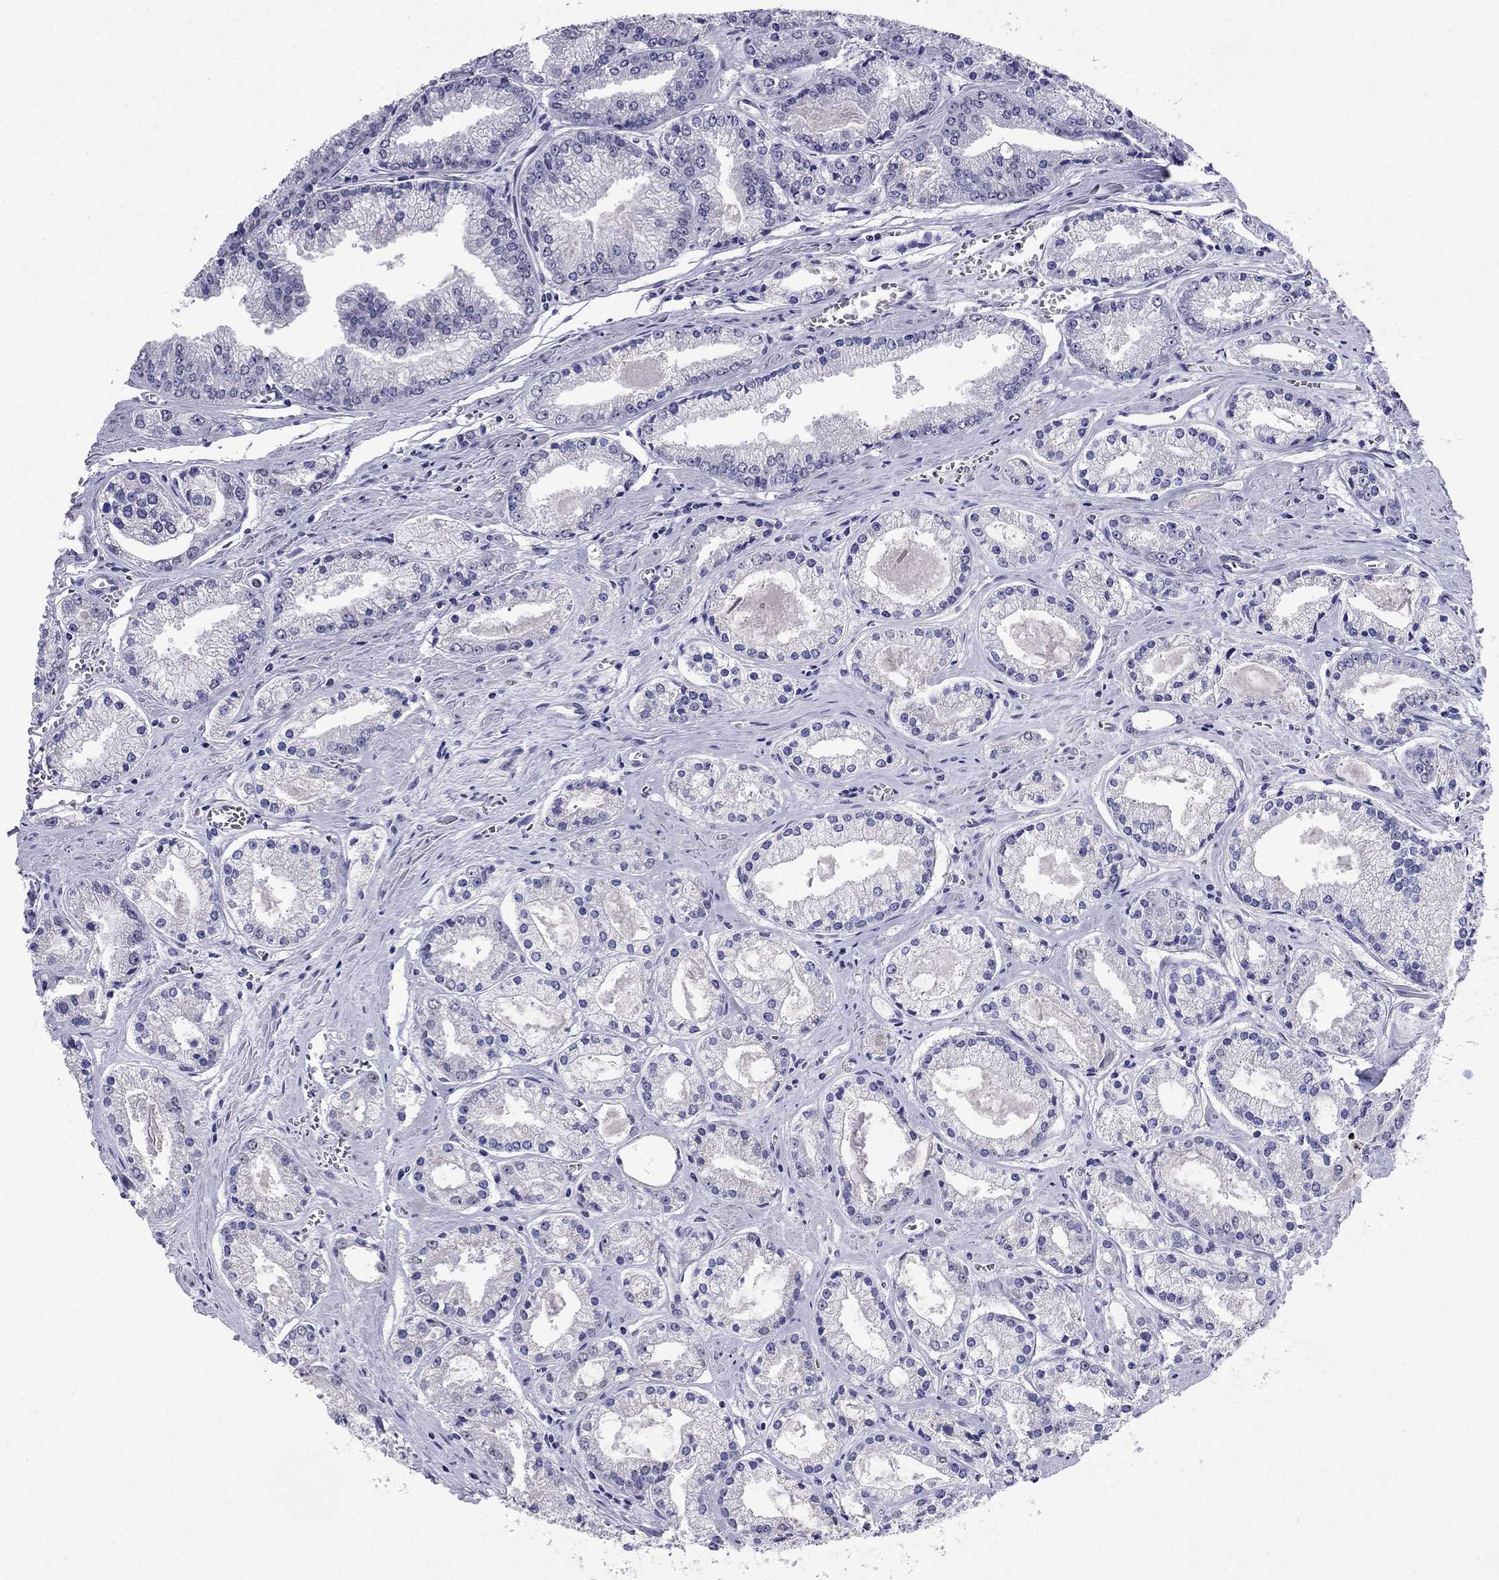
{"staining": {"intensity": "negative", "quantity": "none", "location": "none"}, "tissue": "prostate cancer", "cell_type": "Tumor cells", "image_type": "cancer", "snomed": [{"axis": "morphology", "description": "Adenocarcinoma, NOS"}, {"axis": "topography", "description": "Prostate"}], "caption": "Protein analysis of prostate cancer exhibits no significant staining in tumor cells.", "gene": "PPM1G", "patient": {"sex": "male", "age": 72}}